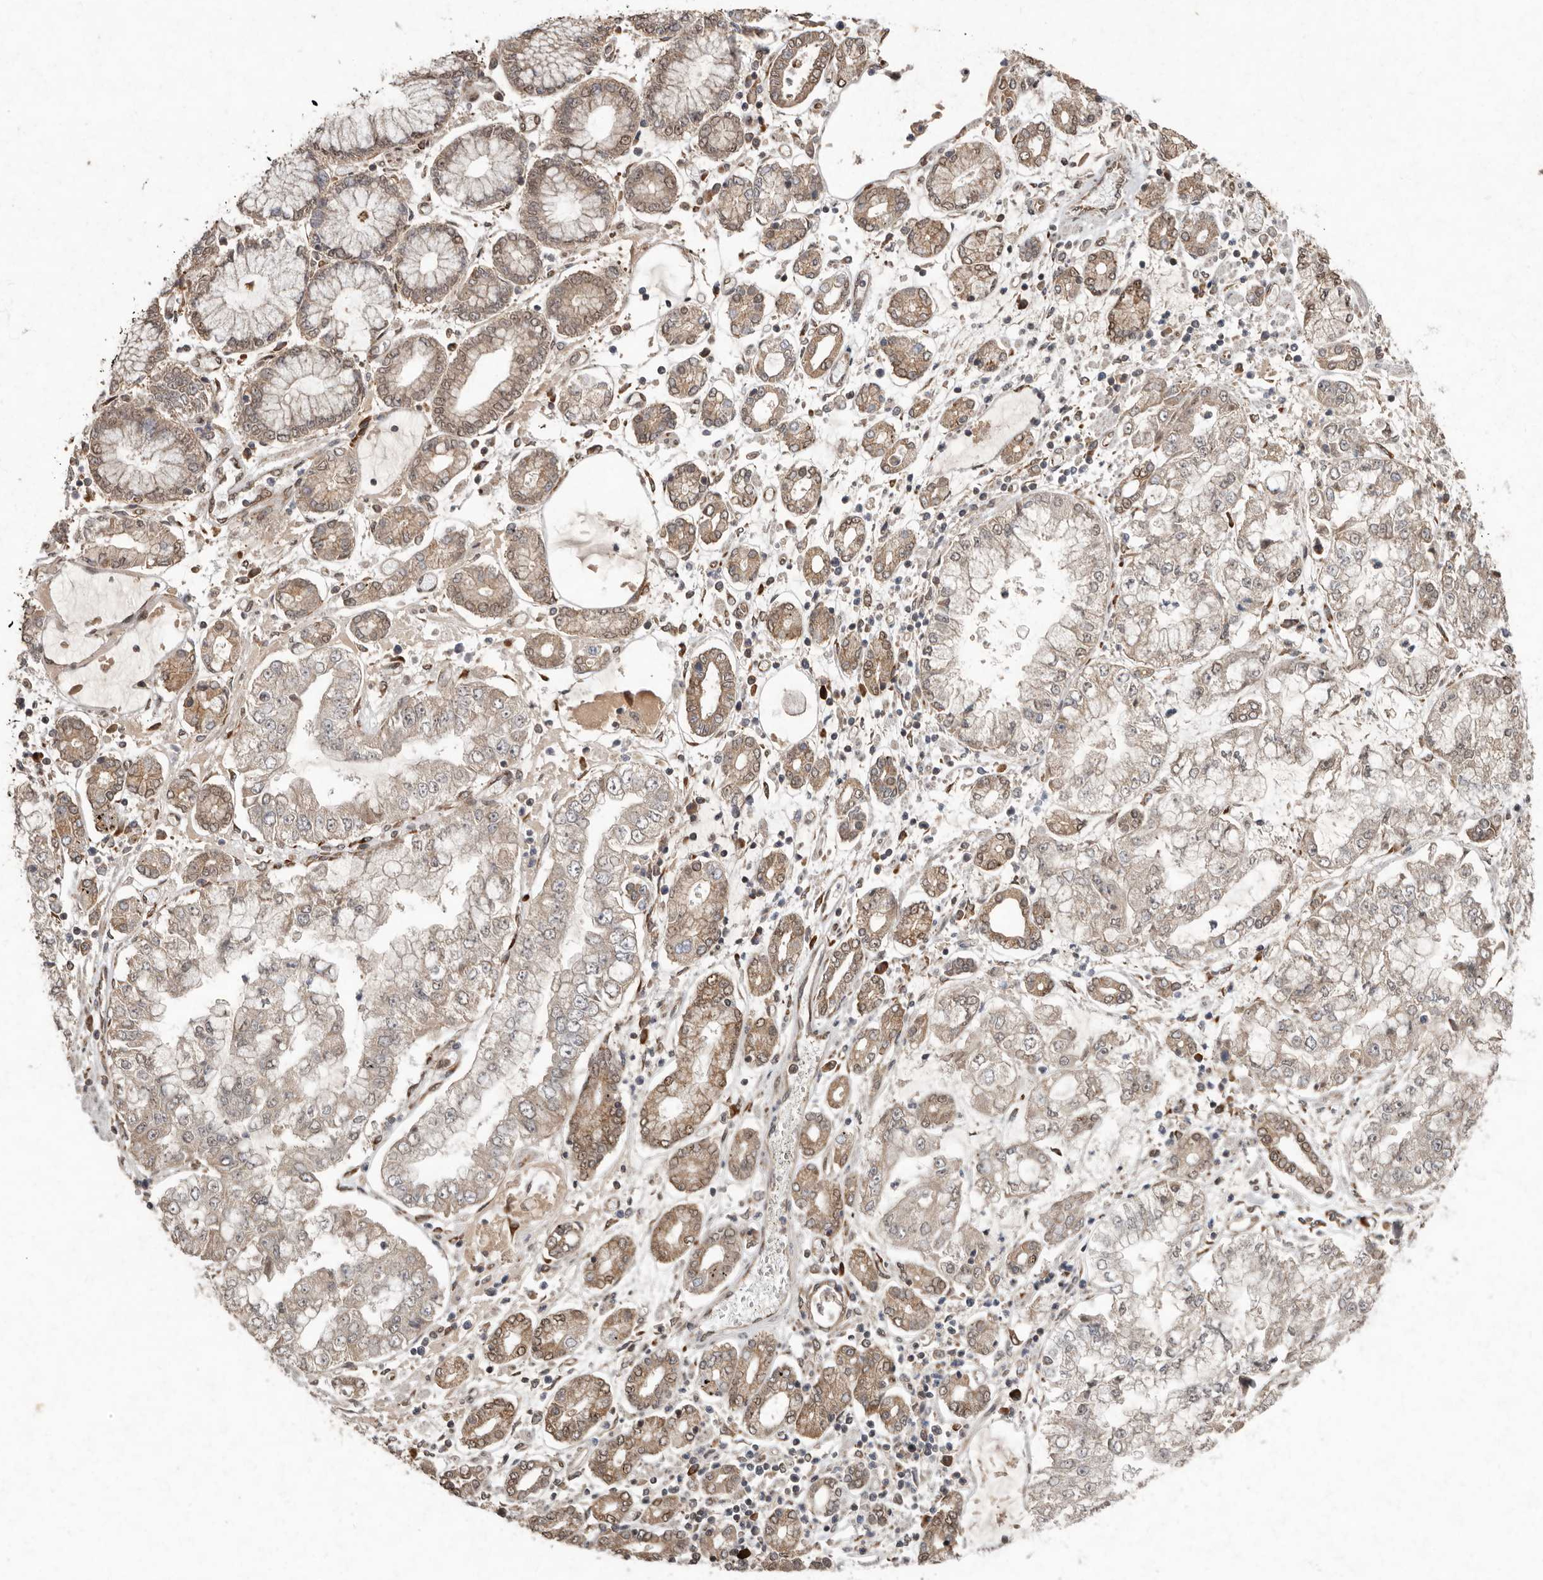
{"staining": {"intensity": "weak", "quantity": ">75%", "location": "cytoplasmic/membranous"}, "tissue": "stomach cancer", "cell_type": "Tumor cells", "image_type": "cancer", "snomed": [{"axis": "morphology", "description": "Adenocarcinoma, NOS"}, {"axis": "topography", "description": "Stomach"}], "caption": "DAB (3,3'-diaminobenzidine) immunohistochemical staining of human adenocarcinoma (stomach) displays weak cytoplasmic/membranous protein expression in approximately >75% of tumor cells. Using DAB (3,3'-diaminobenzidine) (brown) and hematoxylin (blue) stains, captured at high magnification using brightfield microscopy.", "gene": "LRGUK", "patient": {"sex": "male", "age": 76}}